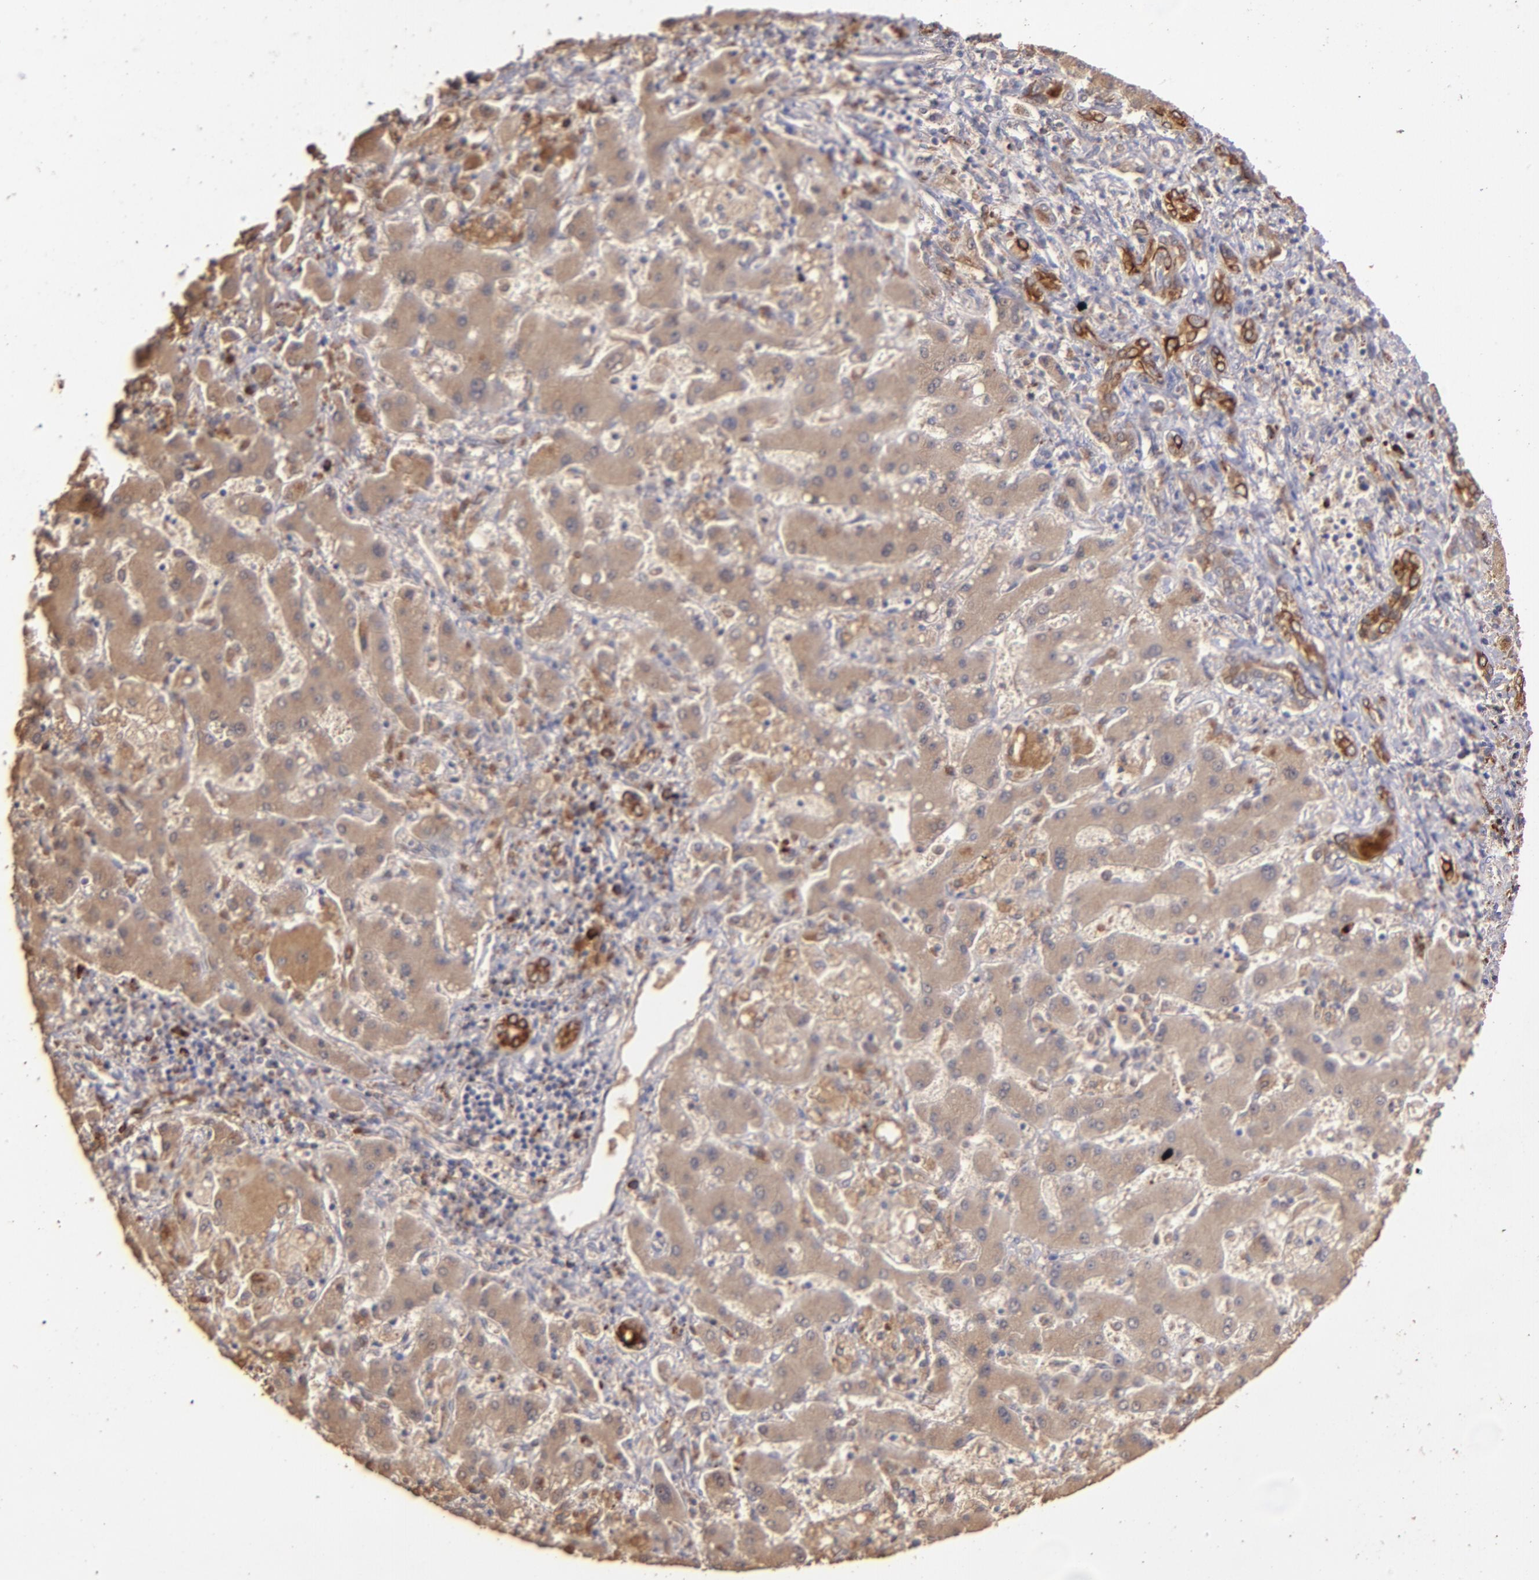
{"staining": {"intensity": "weak", "quantity": "25%-75%", "location": "cytoplasmic/membranous"}, "tissue": "liver cancer", "cell_type": "Tumor cells", "image_type": "cancer", "snomed": [{"axis": "morphology", "description": "Cholangiocarcinoma"}, {"axis": "topography", "description": "Liver"}], "caption": "Weak cytoplasmic/membranous expression is present in about 25%-75% of tumor cells in liver cancer.", "gene": "SRRD", "patient": {"sex": "male", "age": 50}}